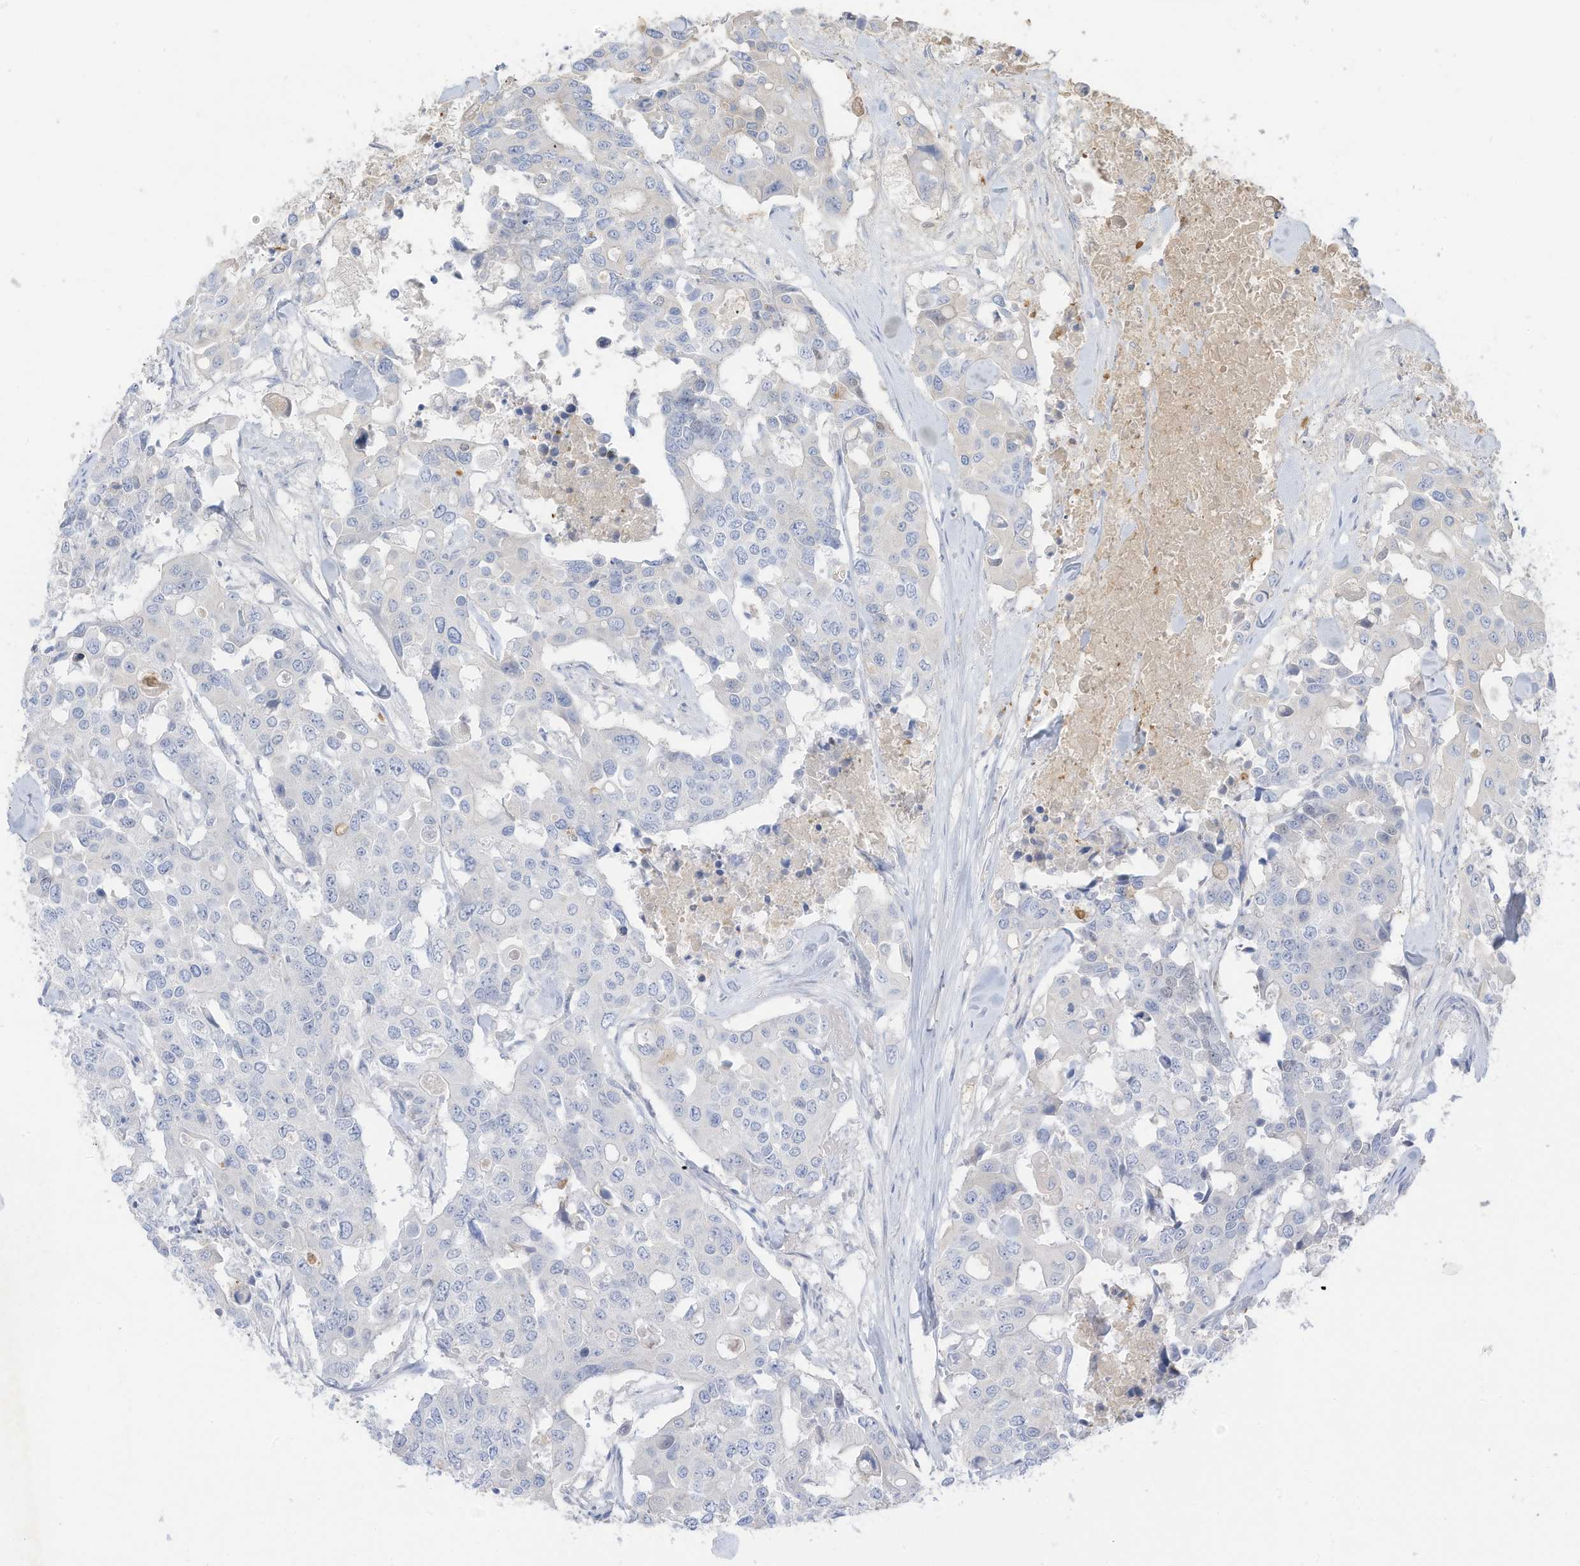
{"staining": {"intensity": "negative", "quantity": "none", "location": "none"}, "tissue": "colorectal cancer", "cell_type": "Tumor cells", "image_type": "cancer", "snomed": [{"axis": "morphology", "description": "Adenocarcinoma, NOS"}, {"axis": "topography", "description": "Colon"}], "caption": "Histopathology image shows no significant protein positivity in tumor cells of colorectal cancer.", "gene": "HSD17B13", "patient": {"sex": "male", "age": 77}}